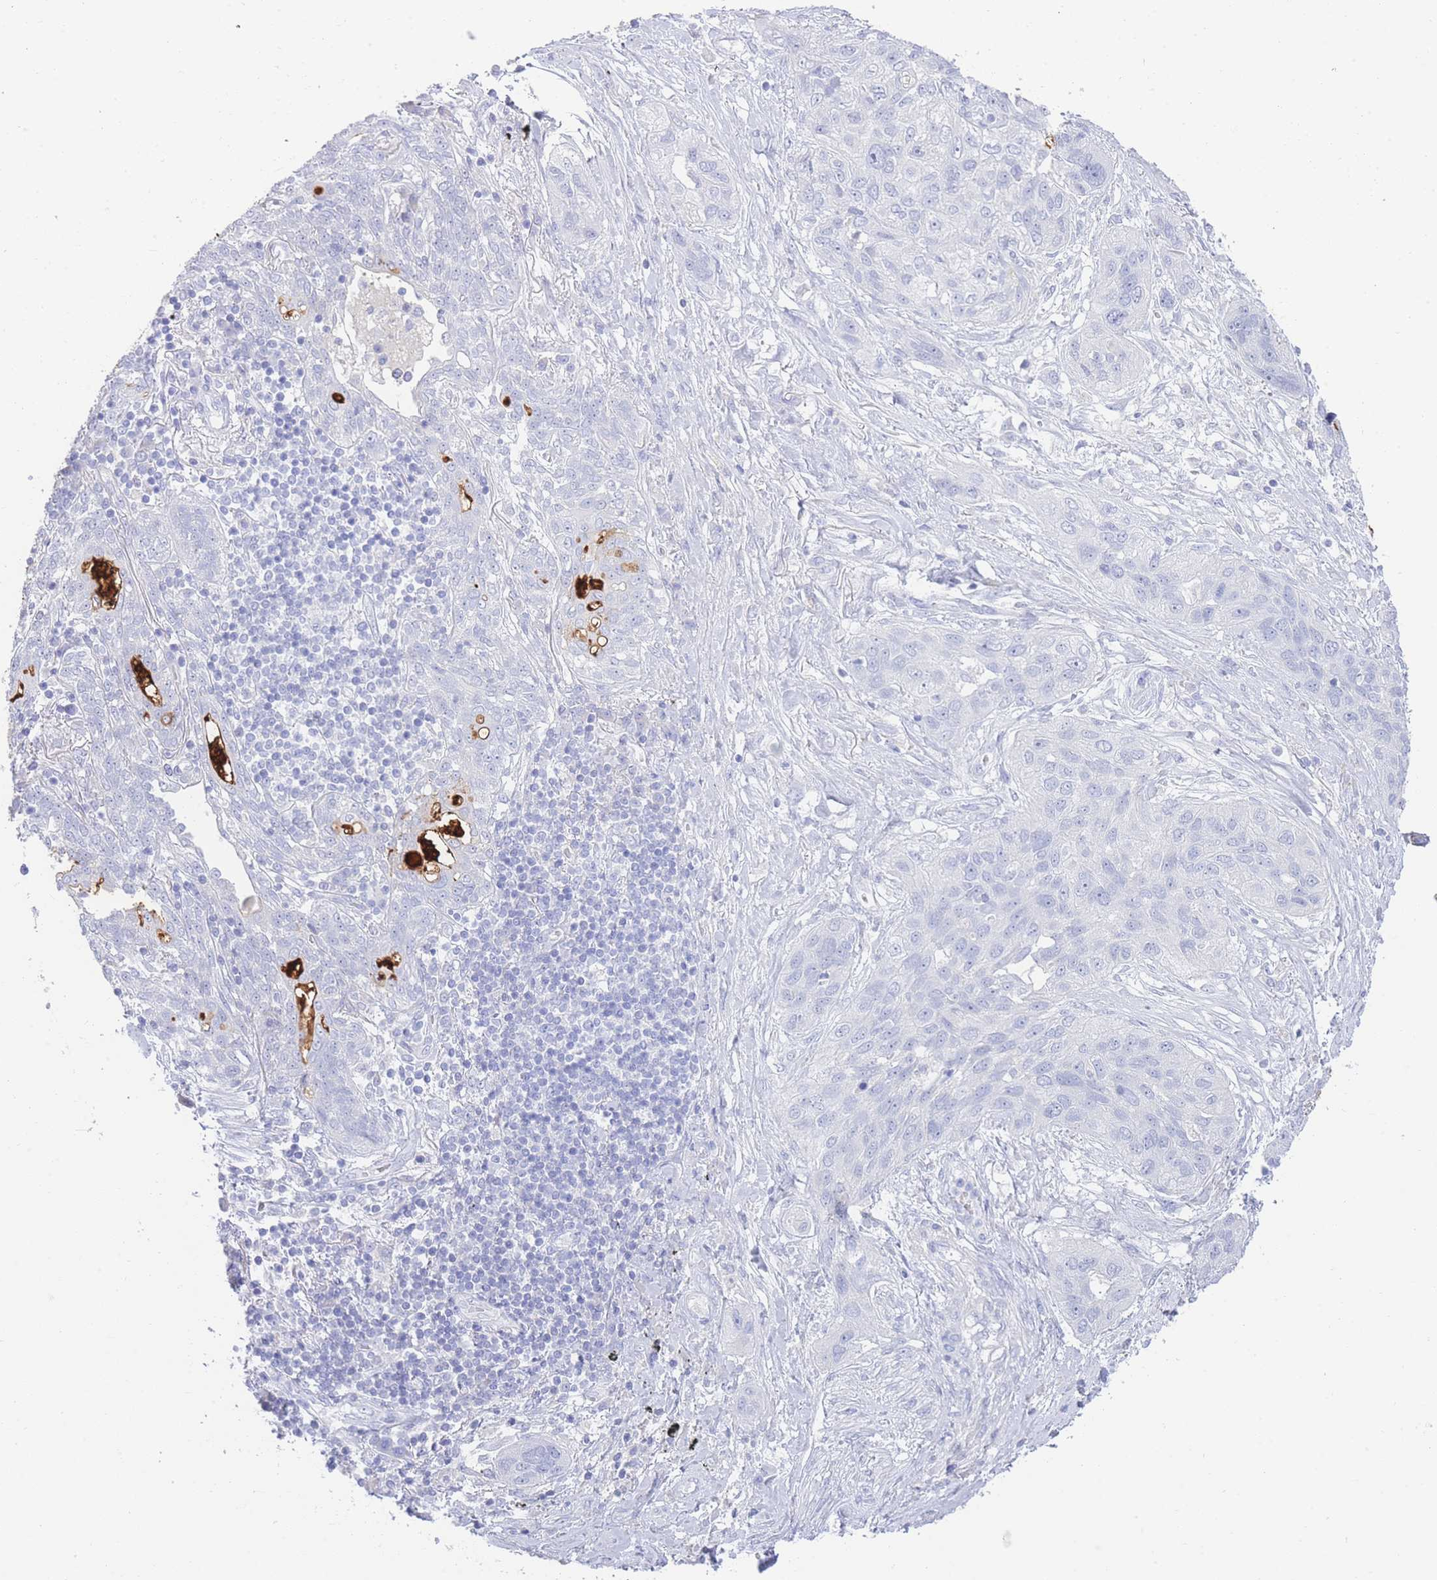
{"staining": {"intensity": "negative", "quantity": "none", "location": "none"}, "tissue": "lung cancer", "cell_type": "Tumor cells", "image_type": "cancer", "snomed": [{"axis": "morphology", "description": "Squamous cell carcinoma, NOS"}, {"axis": "topography", "description": "Lung"}], "caption": "This is an immunohistochemistry histopathology image of lung cancer. There is no positivity in tumor cells.", "gene": "LRRC37A", "patient": {"sex": "female", "age": 70}}